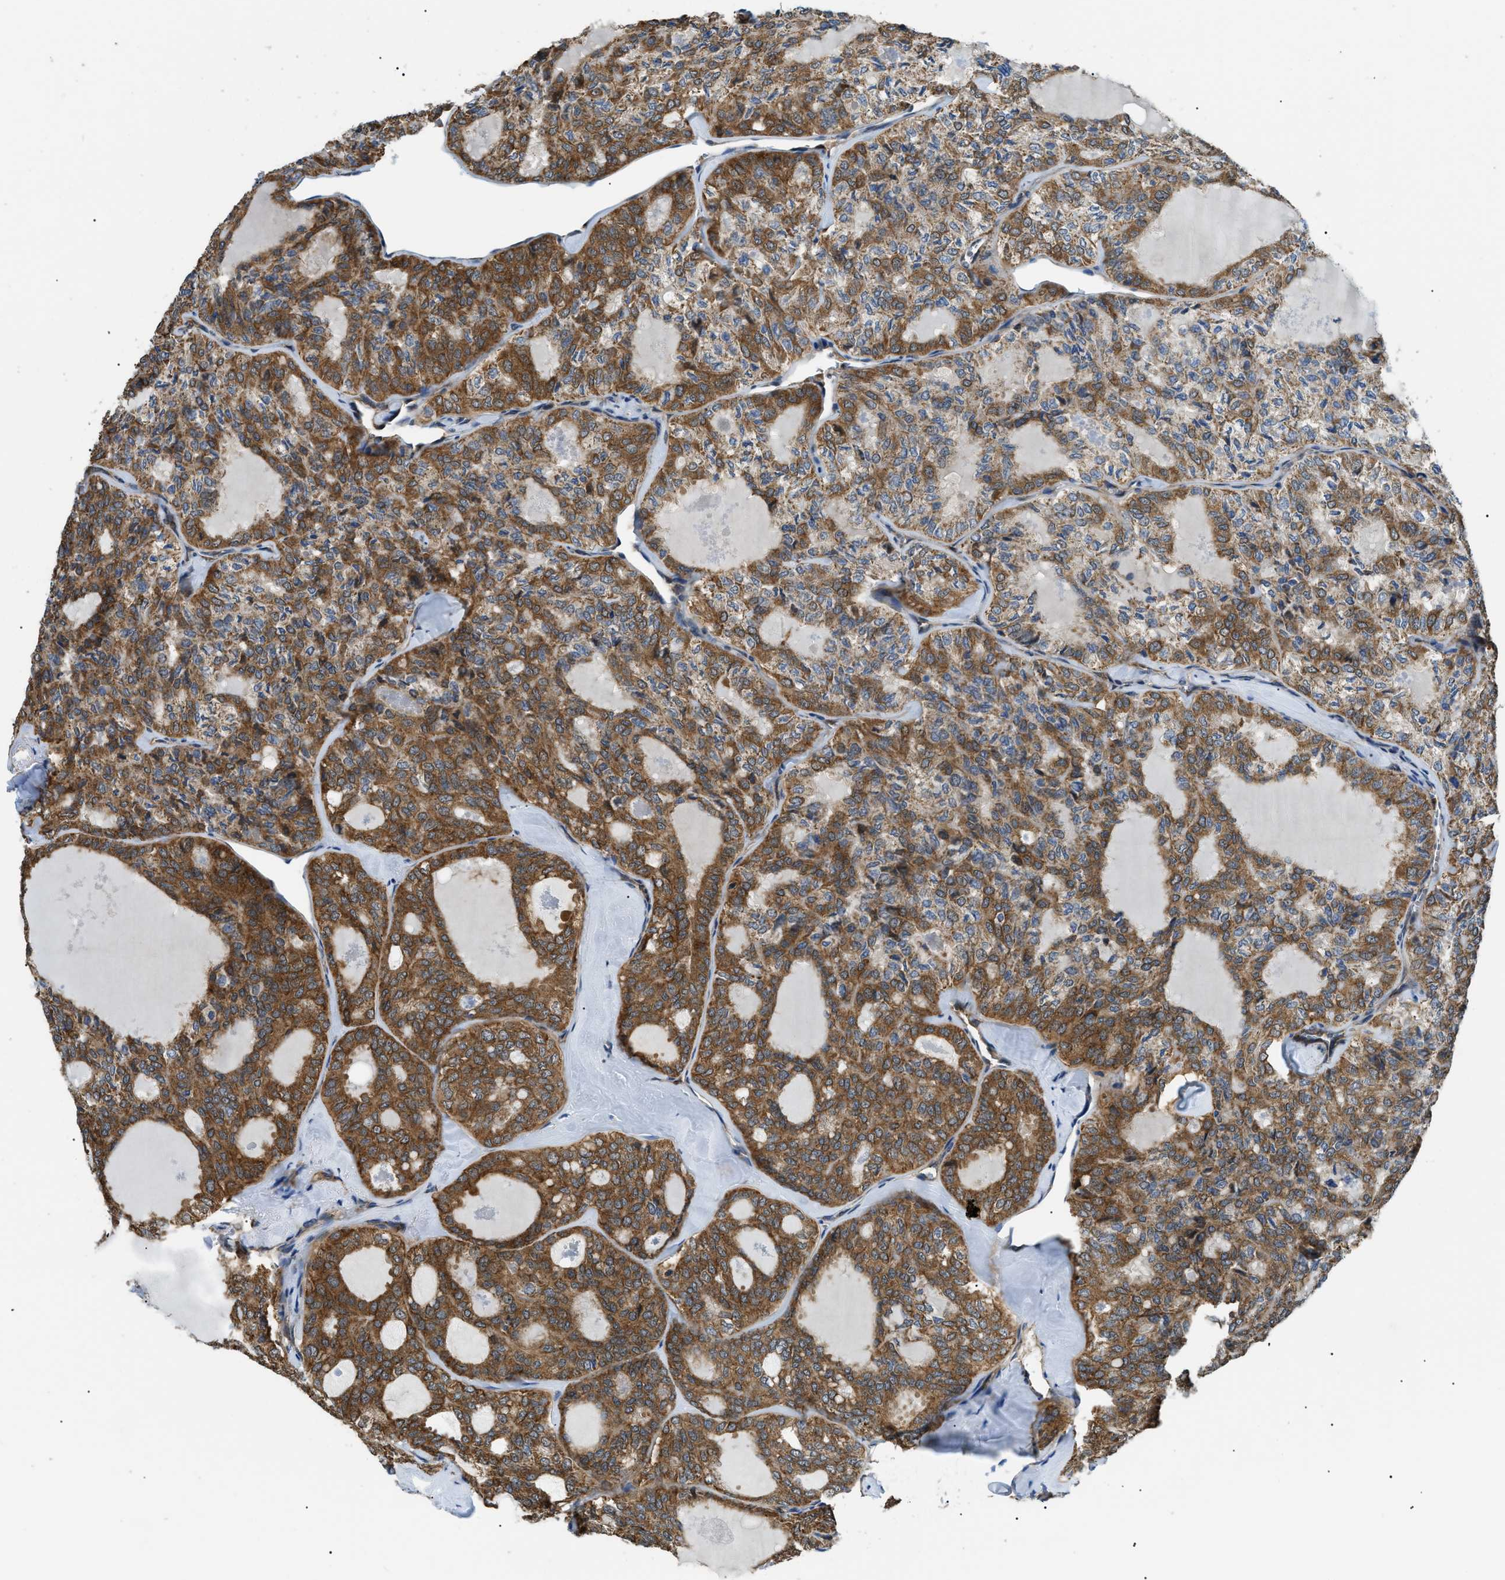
{"staining": {"intensity": "moderate", "quantity": ">75%", "location": "cytoplasmic/membranous"}, "tissue": "thyroid cancer", "cell_type": "Tumor cells", "image_type": "cancer", "snomed": [{"axis": "morphology", "description": "Follicular adenoma carcinoma, NOS"}, {"axis": "topography", "description": "Thyroid gland"}], "caption": "Tumor cells display medium levels of moderate cytoplasmic/membranous staining in about >75% of cells in follicular adenoma carcinoma (thyroid).", "gene": "SRPK1", "patient": {"sex": "male", "age": 75}}